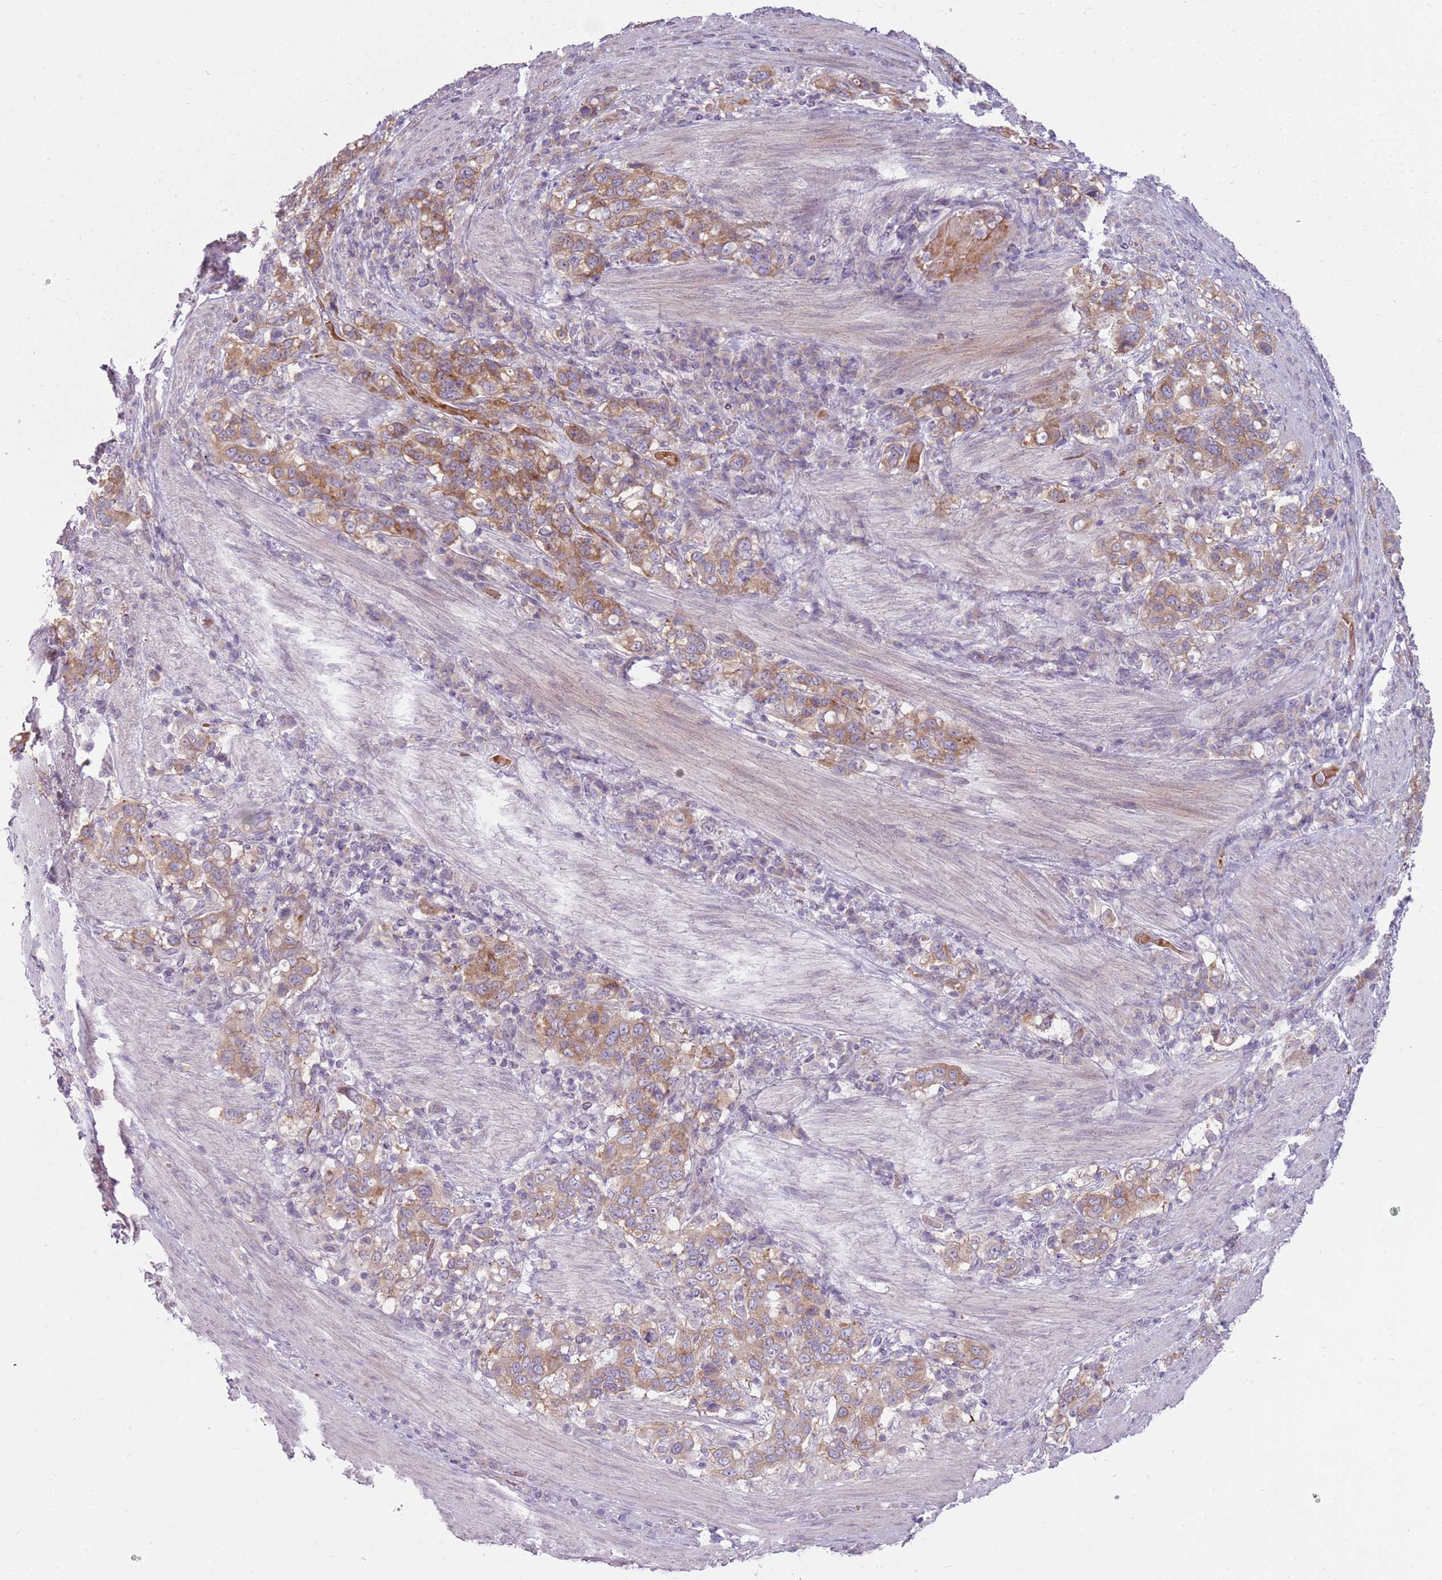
{"staining": {"intensity": "moderate", "quantity": ">75%", "location": "cytoplasmic/membranous"}, "tissue": "stomach cancer", "cell_type": "Tumor cells", "image_type": "cancer", "snomed": [{"axis": "morphology", "description": "Adenocarcinoma, NOS"}, {"axis": "topography", "description": "Stomach, upper"}, {"axis": "topography", "description": "Stomach"}], "caption": "Protein staining of stomach adenocarcinoma tissue displays moderate cytoplasmic/membranous positivity in approximately >75% of tumor cells.", "gene": "HSPA14", "patient": {"sex": "male", "age": 62}}